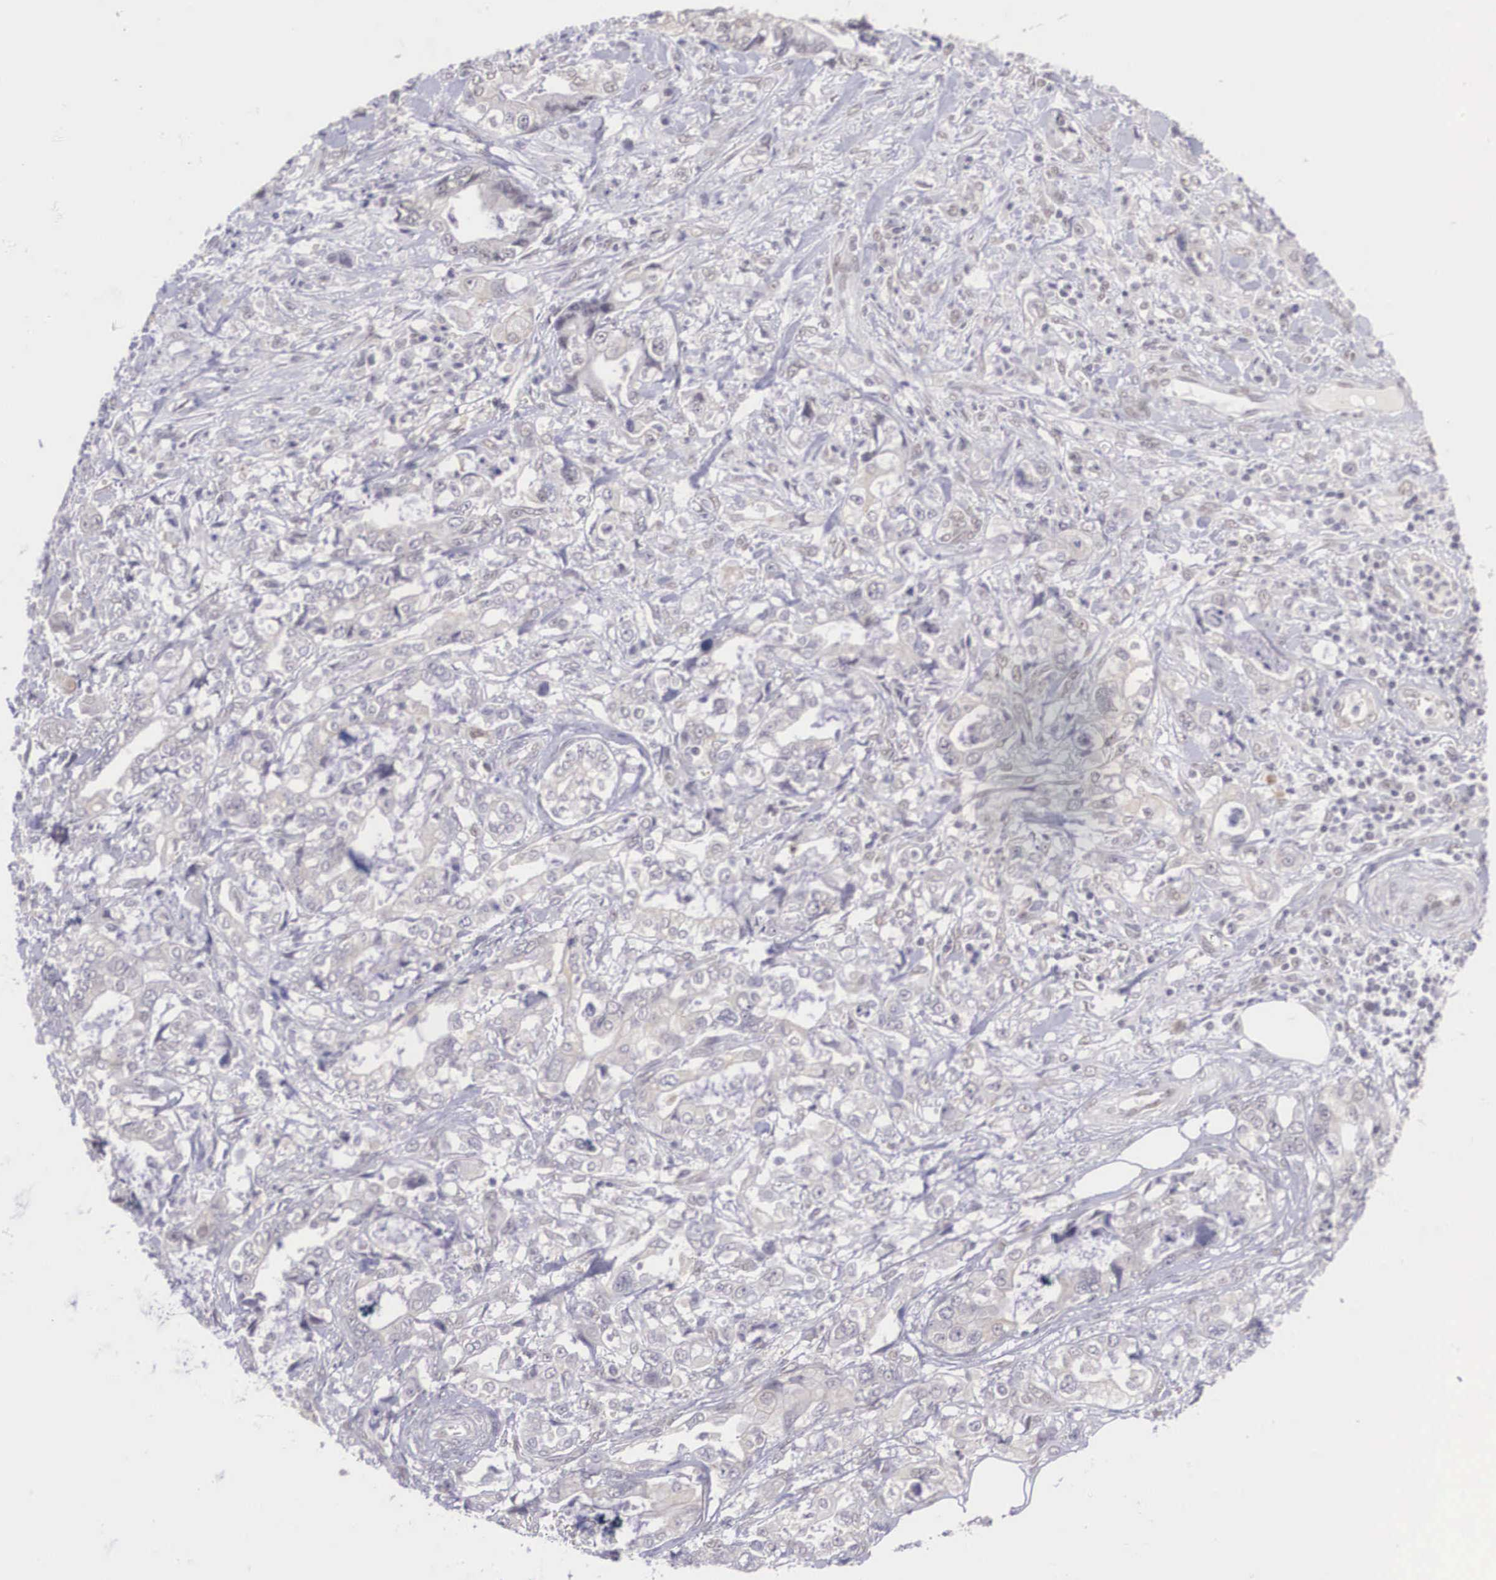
{"staining": {"intensity": "negative", "quantity": "none", "location": "none"}, "tissue": "stomach cancer", "cell_type": "Tumor cells", "image_type": "cancer", "snomed": [{"axis": "morphology", "description": "Adenocarcinoma, NOS"}, {"axis": "topography", "description": "Pancreas"}, {"axis": "topography", "description": "Stomach, upper"}], "caption": "Tumor cells show no significant positivity in stomach cancer.", "gene": "NINL", "patient": {"sex": "male", "age": 77}}